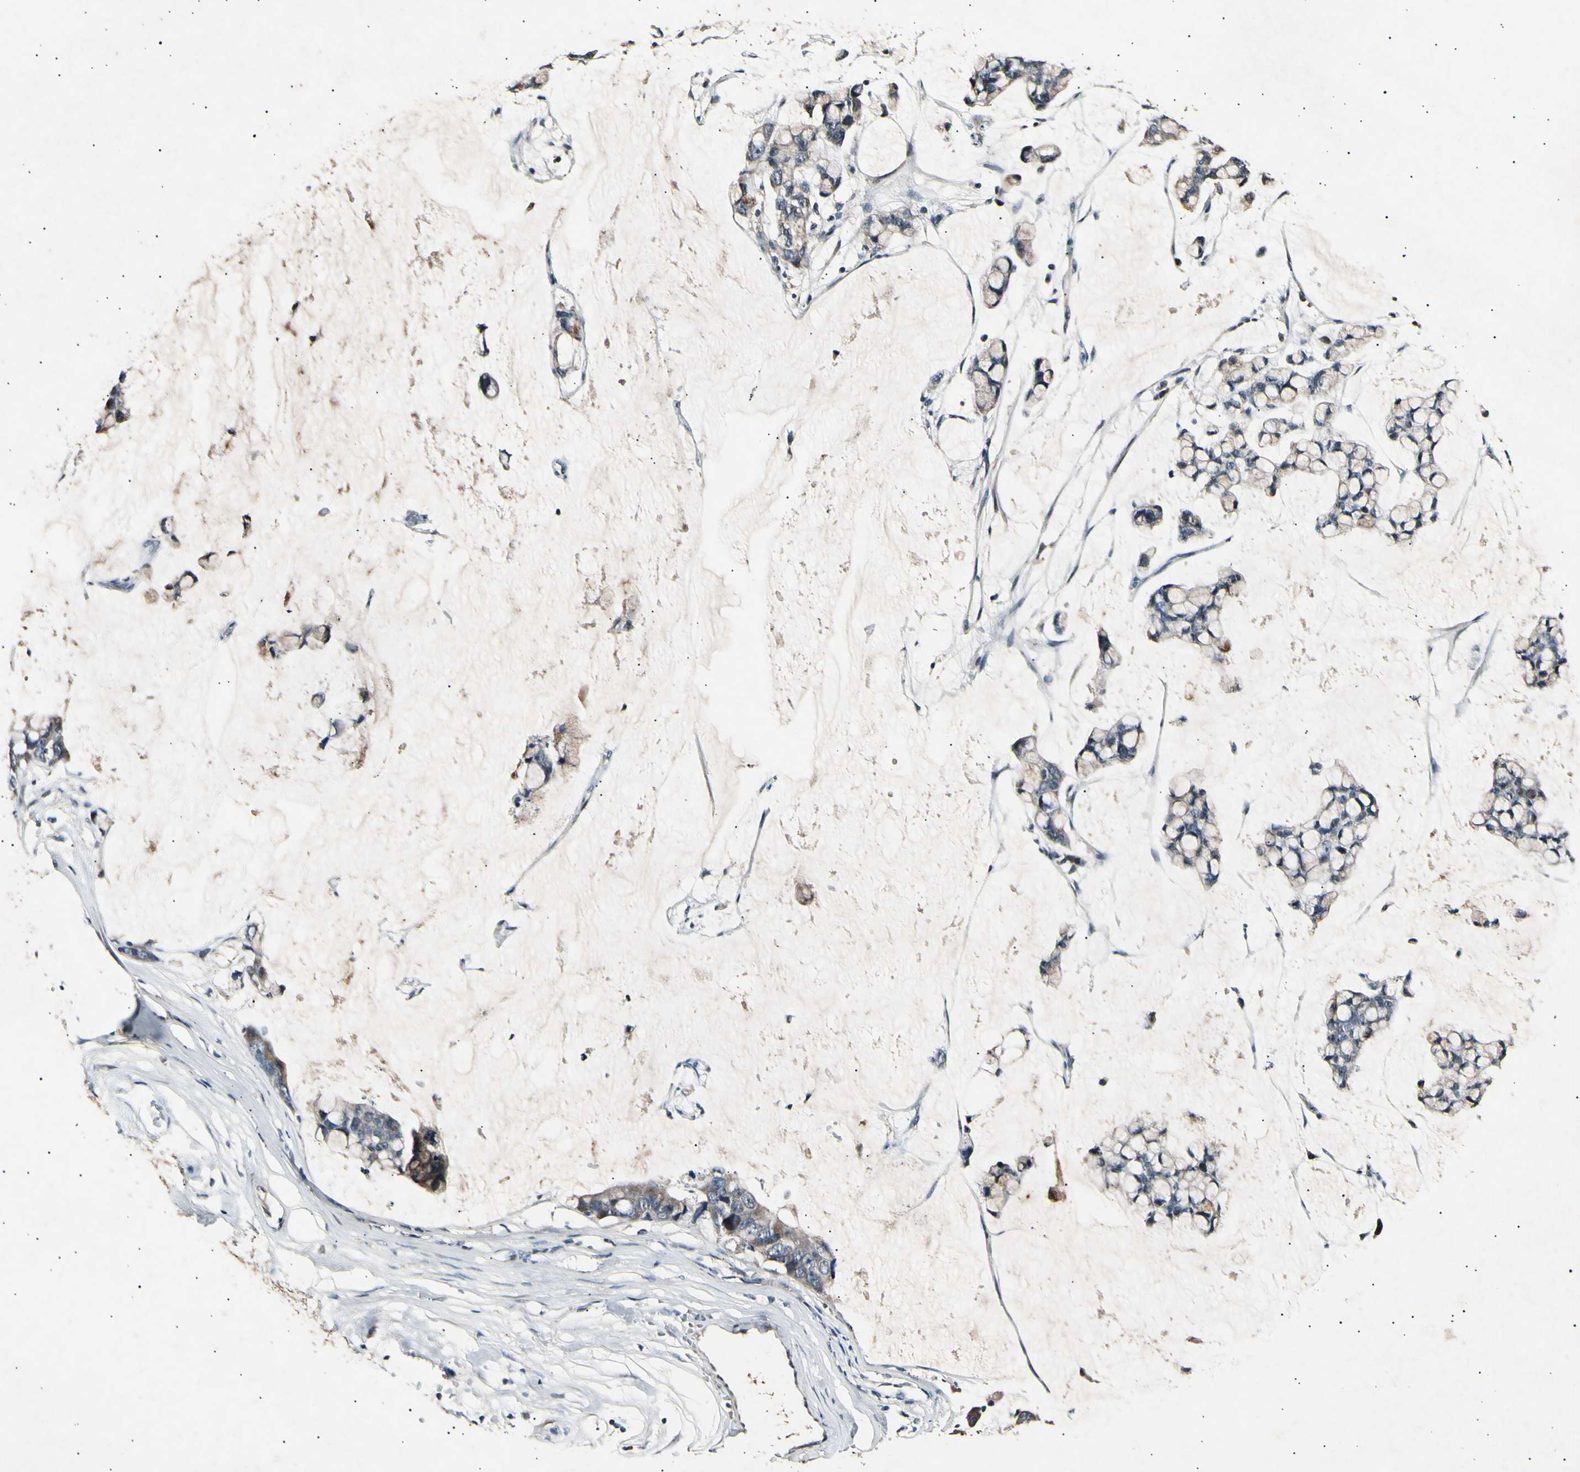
{"staining": {"intensity": "weak", "quantity": "<25%", "location": "cytoplasmic/membranous"}, "tissue": "stomach cancer", "cell_type": "Tumor cells", "image_type": "cancer", "snomed": [{"axis": "morphology", "description": "Adenocarcinoma, NOS"}, {"axis": "topography", "description": "Stomach, lower"}], "caption": "Immunohistochemistry (IHC) of stomach adenocarcinoma displays no positivity in tumor cells. (Brightfield microscopy of DAB (3,3'-diaminobenzidine) immunohistochemistry at high magnification).", "gene": "ADCY3", "patient": {"sex": "male", "age": 84}}